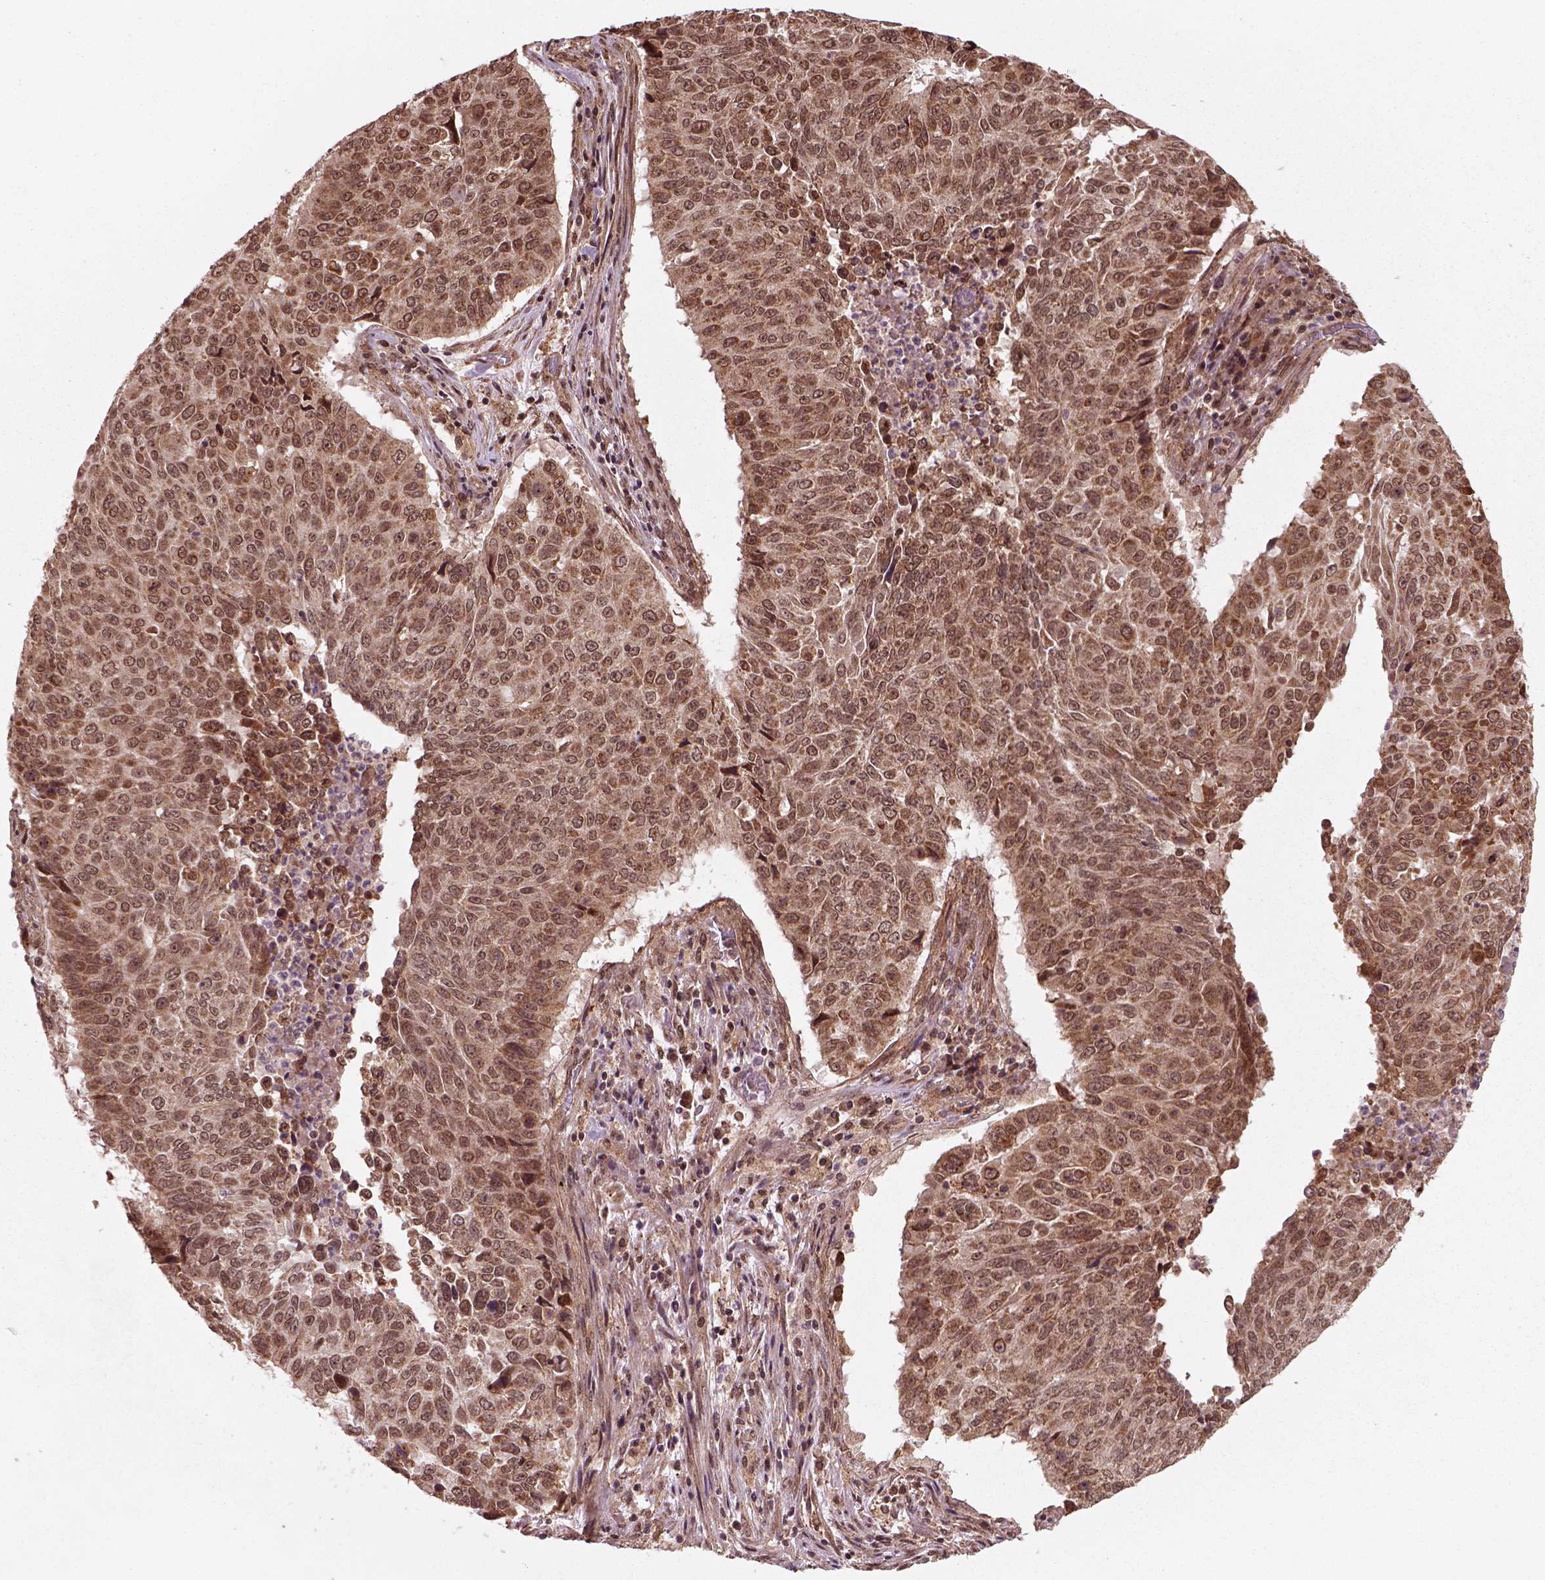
{"staining": {"intensity": "moderate", "quantity": ">75%", "location": "cytoplasmic/membranous,nuclear"}, "tissue": "lung cancer", "cell_type": "Tumor cells", "image_type": "cancer", "snomed": [{"axis": "morphology", "description": "Normal tissue, NOS"}, {"axis": "morphology", "description": "Squamous cell carcinoma, NOS"}, {"axis": "topography", "description": "Bronchus"}, {"axis": "topography", "description": "Lung"}], "caption": "Lung cancer stained with a brown dye demonstrates moderate cytoplasmic/membranous and nuclear positive positivity in approximately >75% of tumor cells.", "gene": "NUDT9", "patient": {"sex": "male", "age": 64}}